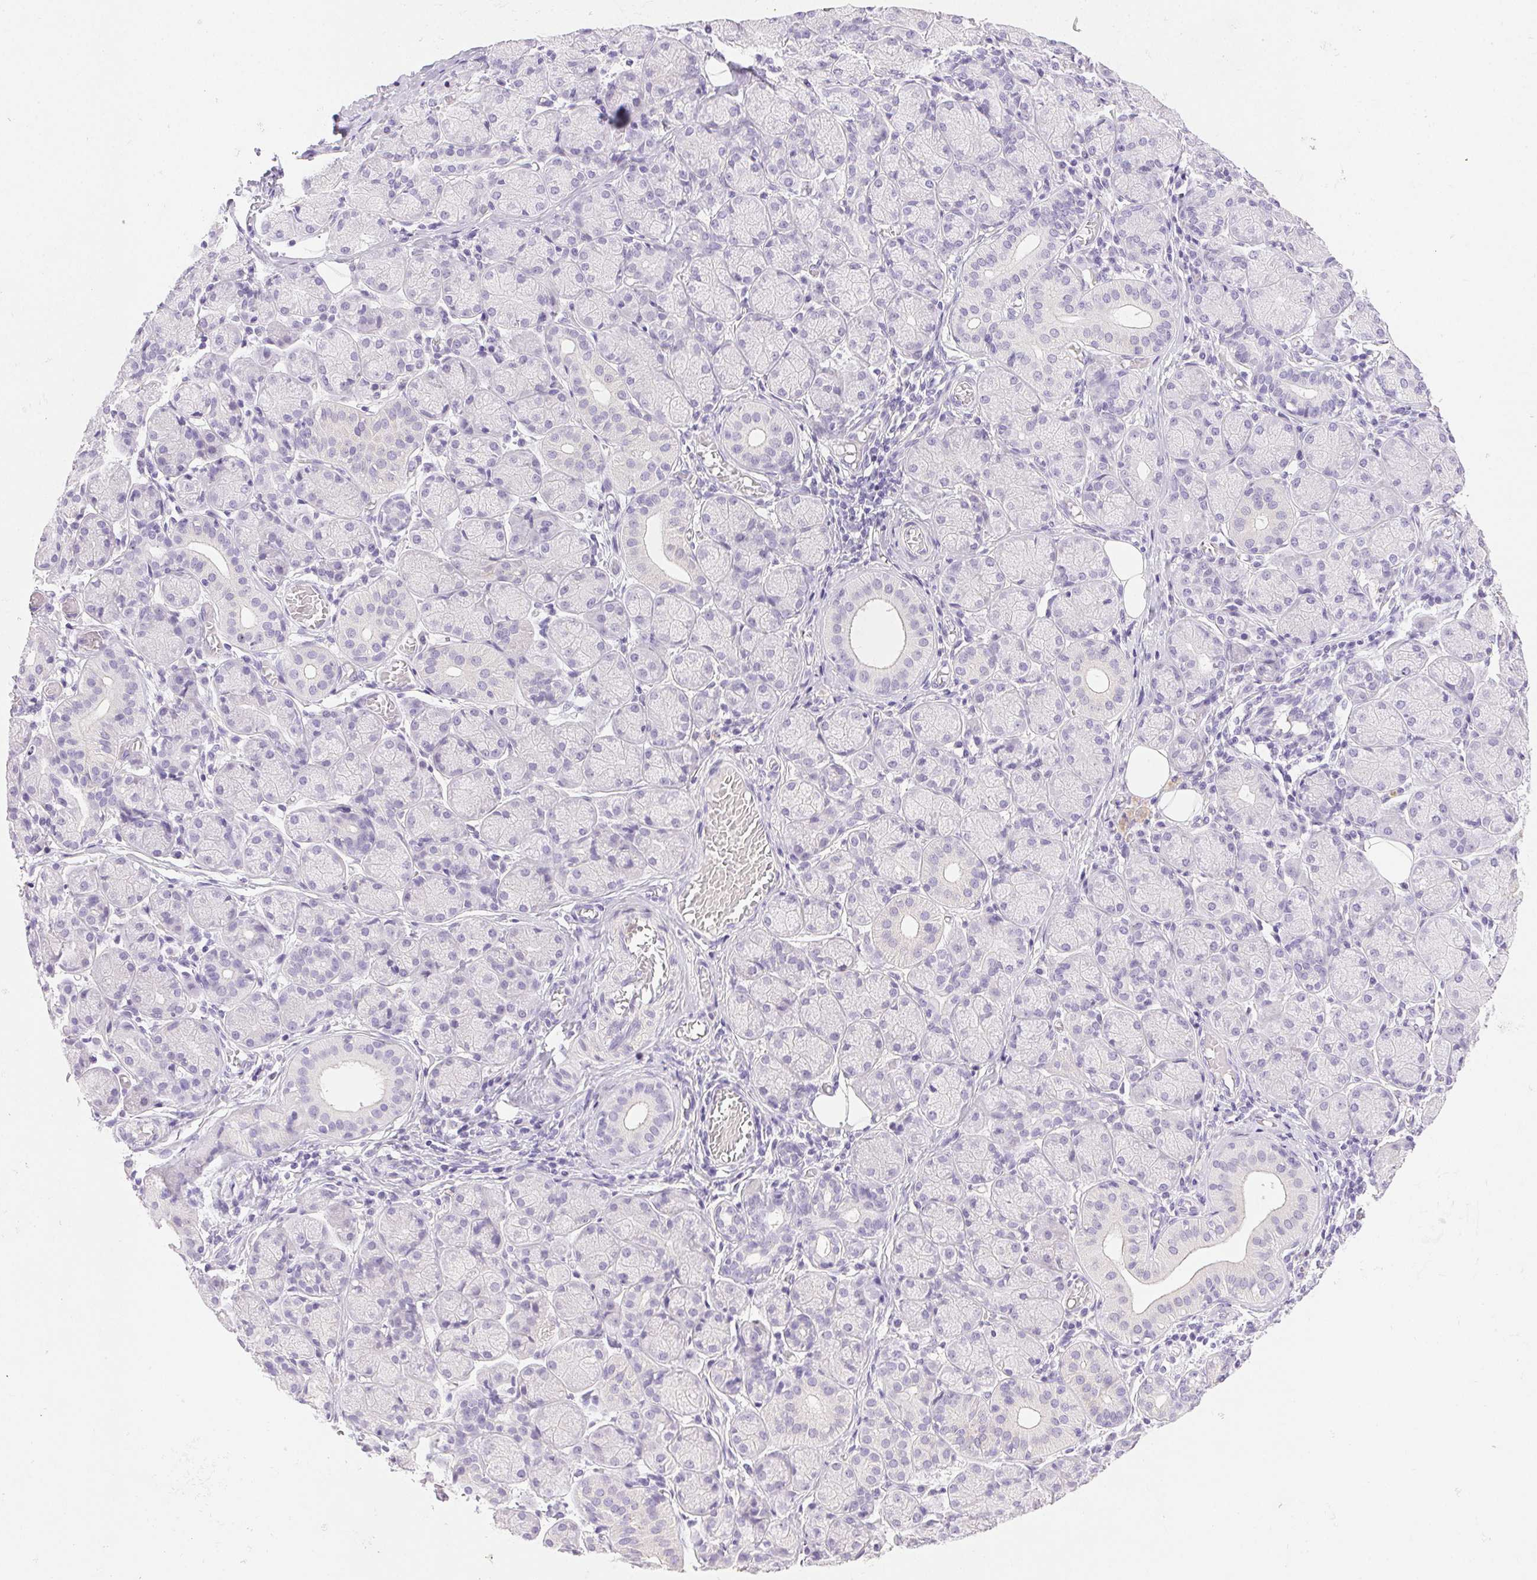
{"staining": {"intensity": "negative", "quantity": "none", "location": "none"}, "tissue": "salivary gland", "cell_type": "Glandular cells", "image_type": "normal", "snomed": [{"axis": "morphology", "description": "Normal tissue, NOS"}, {"axis": "topography", "description": "Salivary gland"}, {"axis": "topography", "description": "Peripheral nerve tissue"}], "caption": "A high-resolution histopathology image shows immunohistochemistry (IHC) staining of normal salivary gland, which reveals no significant expression in glandular cells. (DAB IHC visualized using brightfield microscopy, high magnification).", "gene": "EMX2", "patient": {"sex": "female", "age": 24}}